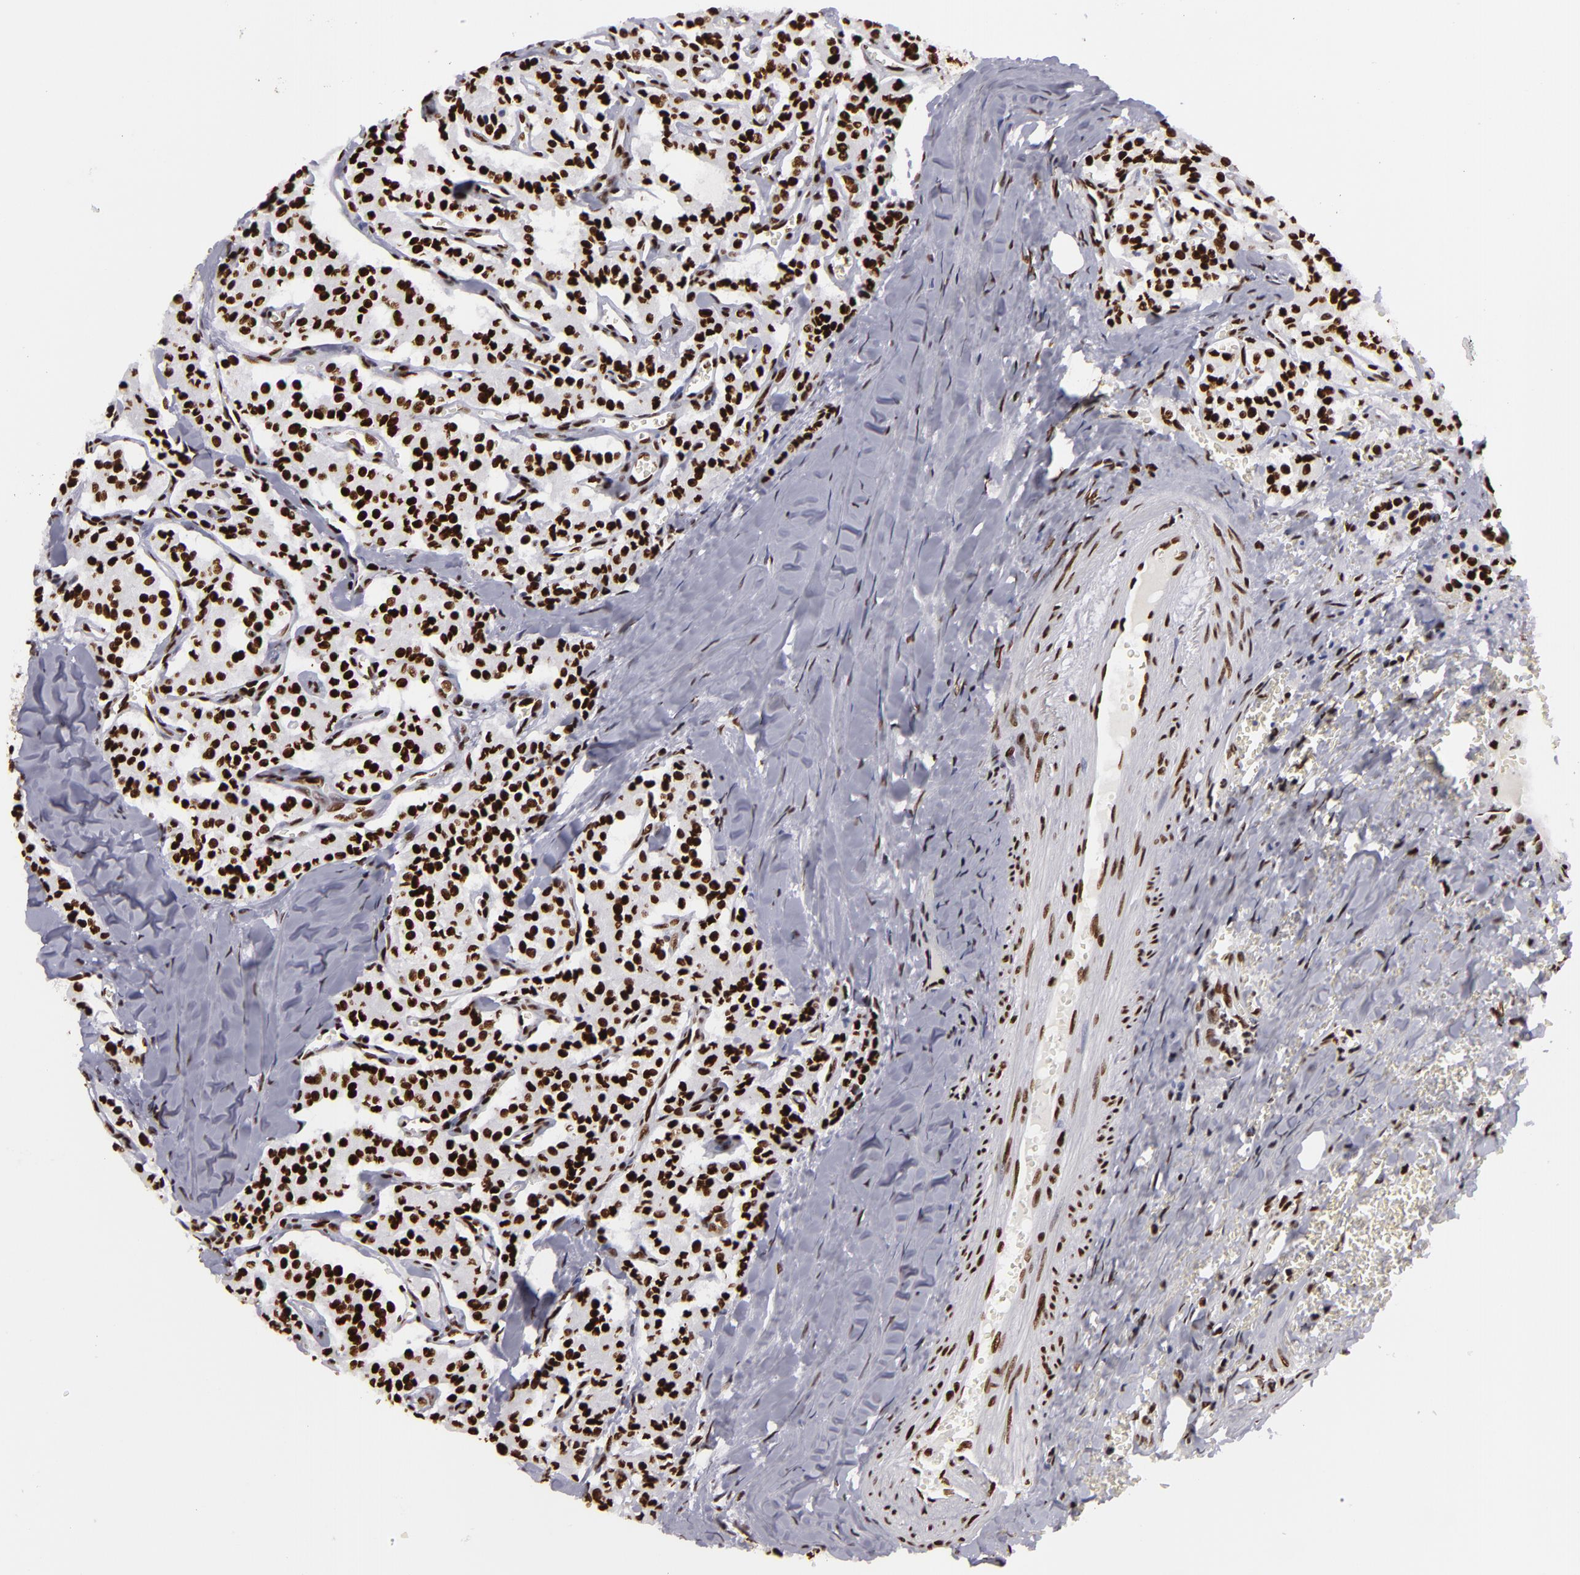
{"staining": {"intensity": "strong", "quantity": ">75%", "location": "nuclear"}, "tissue": "carcinoid", "cell_type": "Tumor cells", "image_type": "cancer", "snomed": [{"axis": "morphology", "description": "Carcinoid, malignant, NOS"}, {"axis": "topography", "description": "Bronchus"}], "caption": "Immunohistochemistry (DAB) staining of human carcinoid (malignant) displays strong nuclear protein expression in about >75% of tumor cells.", "gene": "SAFB", "patient": {"sex": "male", "age": 55}}